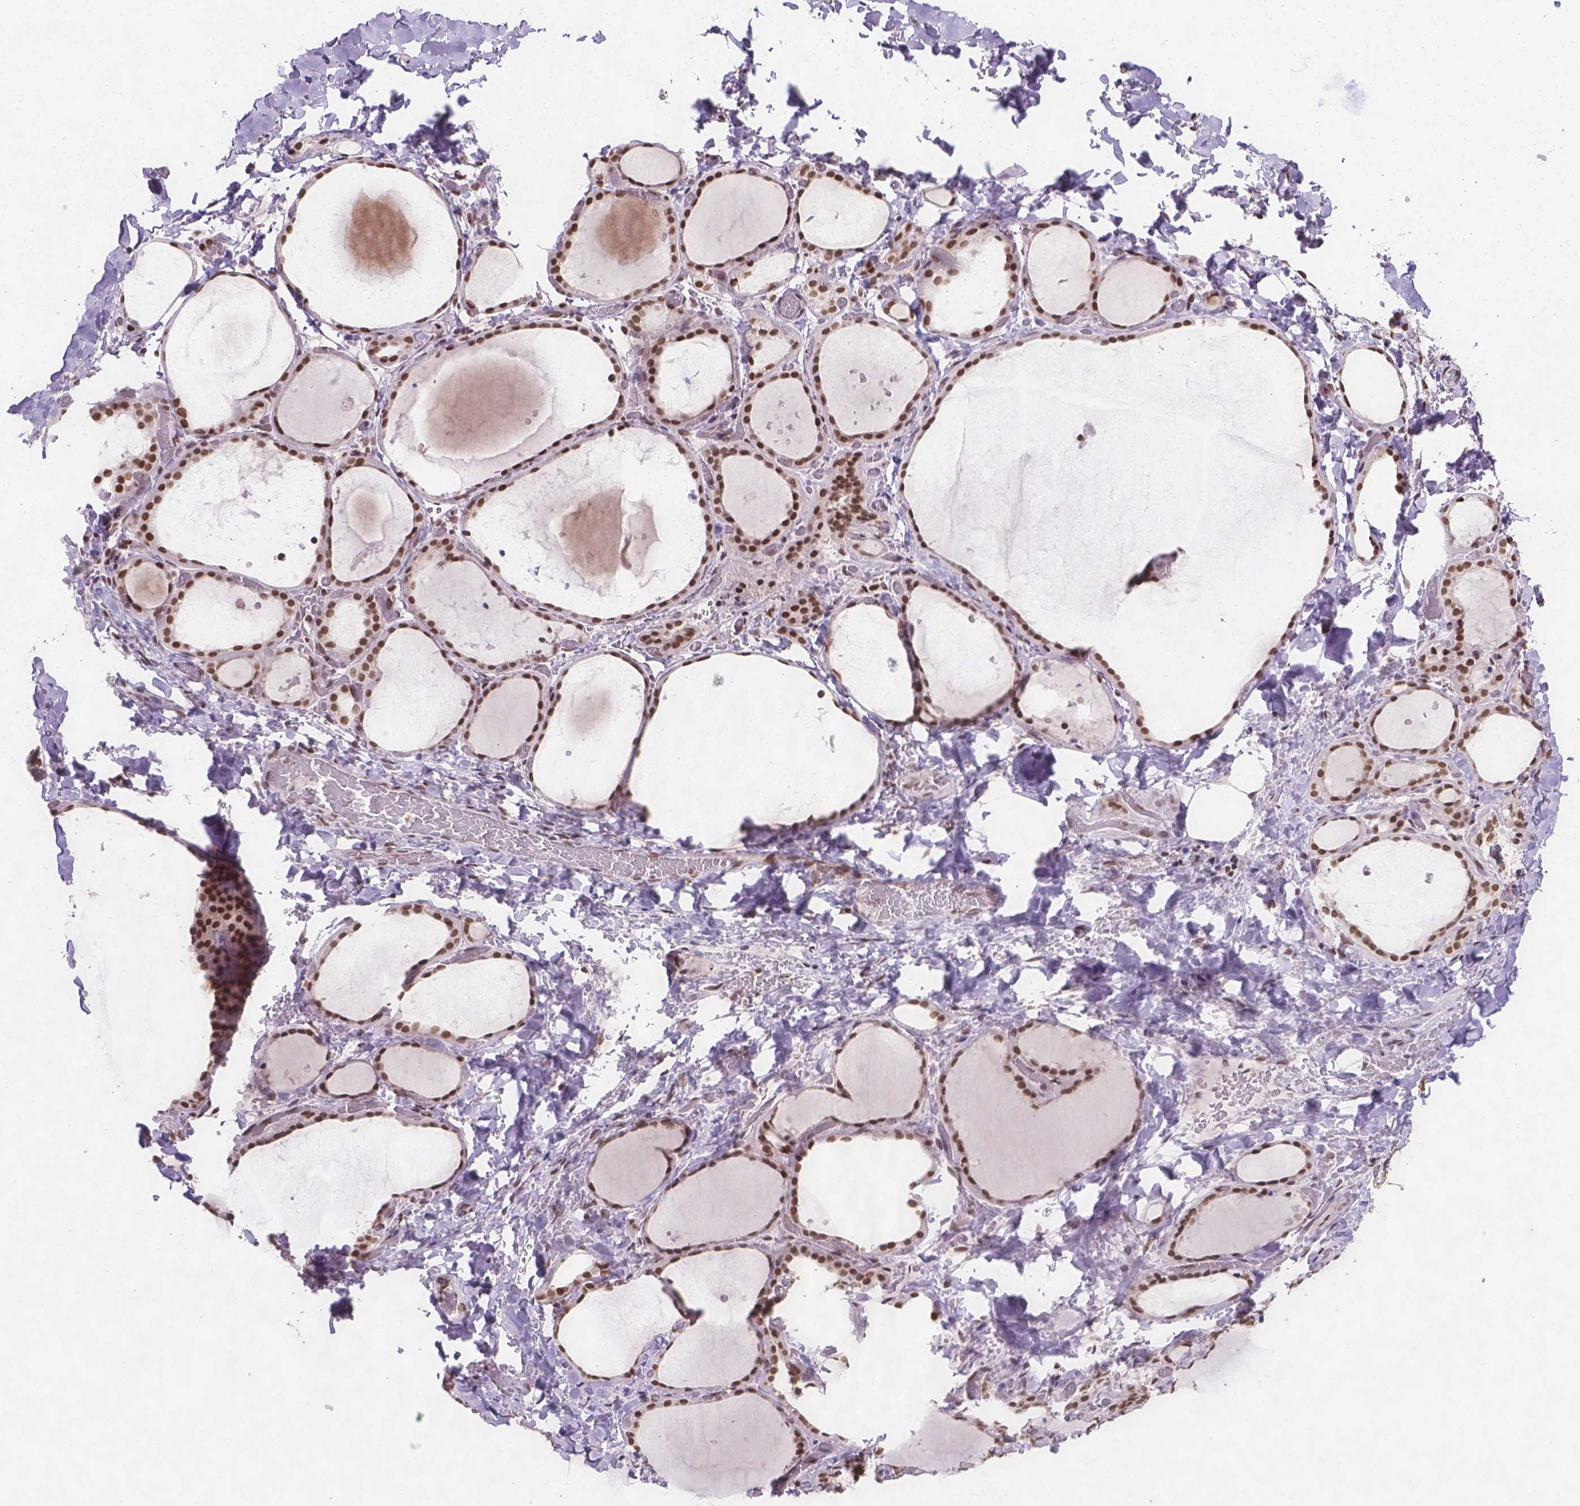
{"staining": {"intensity": "strong", "quantity": ">75%", "location": "nuclear"}, "tissue": "thyroid gland", "cell_type": "Glandular cells", "image_type": "normal", "snomed": [{"axis": "morphology", "description": "Normal tissue, NOS"}, {"axis": "topography", "description": "Thyroid gland"}], "caption": "Immunohistochemical staining of normal thyroid gland exhibits high levels of strong nuclear expression in approximately >75% of glandular cells. The protein of interest is shown in brown color, while the nuclei are stained blue.", "gene": "FANCE", "patient": {"sex": "female", "age": 36}}